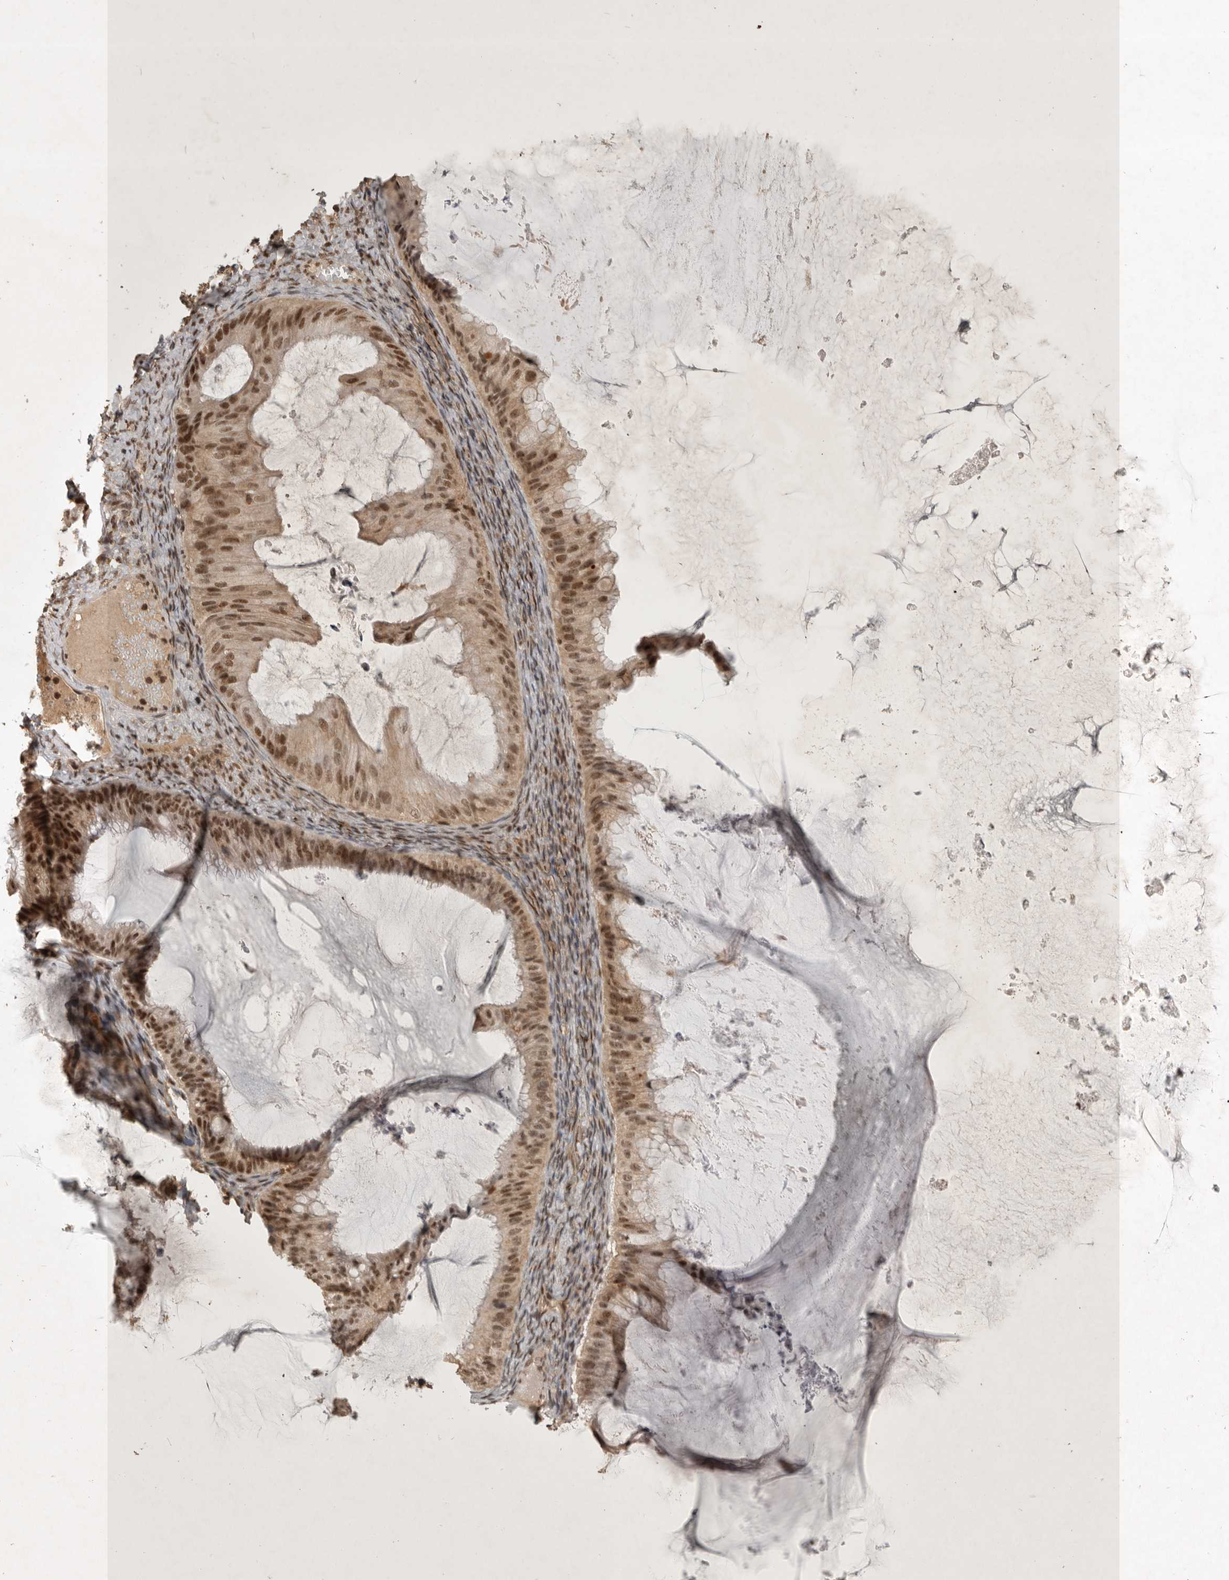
{"staining": {"intensity": "moderate", "quantity": ">75%", "location": "nuclear"}, "tissue": "ovarian cancer", "cell_type": "Tumor cells", "image_type": "cancer", "snomed": [{"axis": "morphology", "description": "Cystadenocarcinoma, mucinous, NOS"}, {"axis": "topography", "description": "Ovary"}], "caption": "The micrograph exhibits staining of ovarian mucinous cystadenocarcinoma, revealing moderate nuclear protein staining (brown color) within tumor cells.", "gene": "CBLL1", "patient": {"sex": "female", "age": 61}}